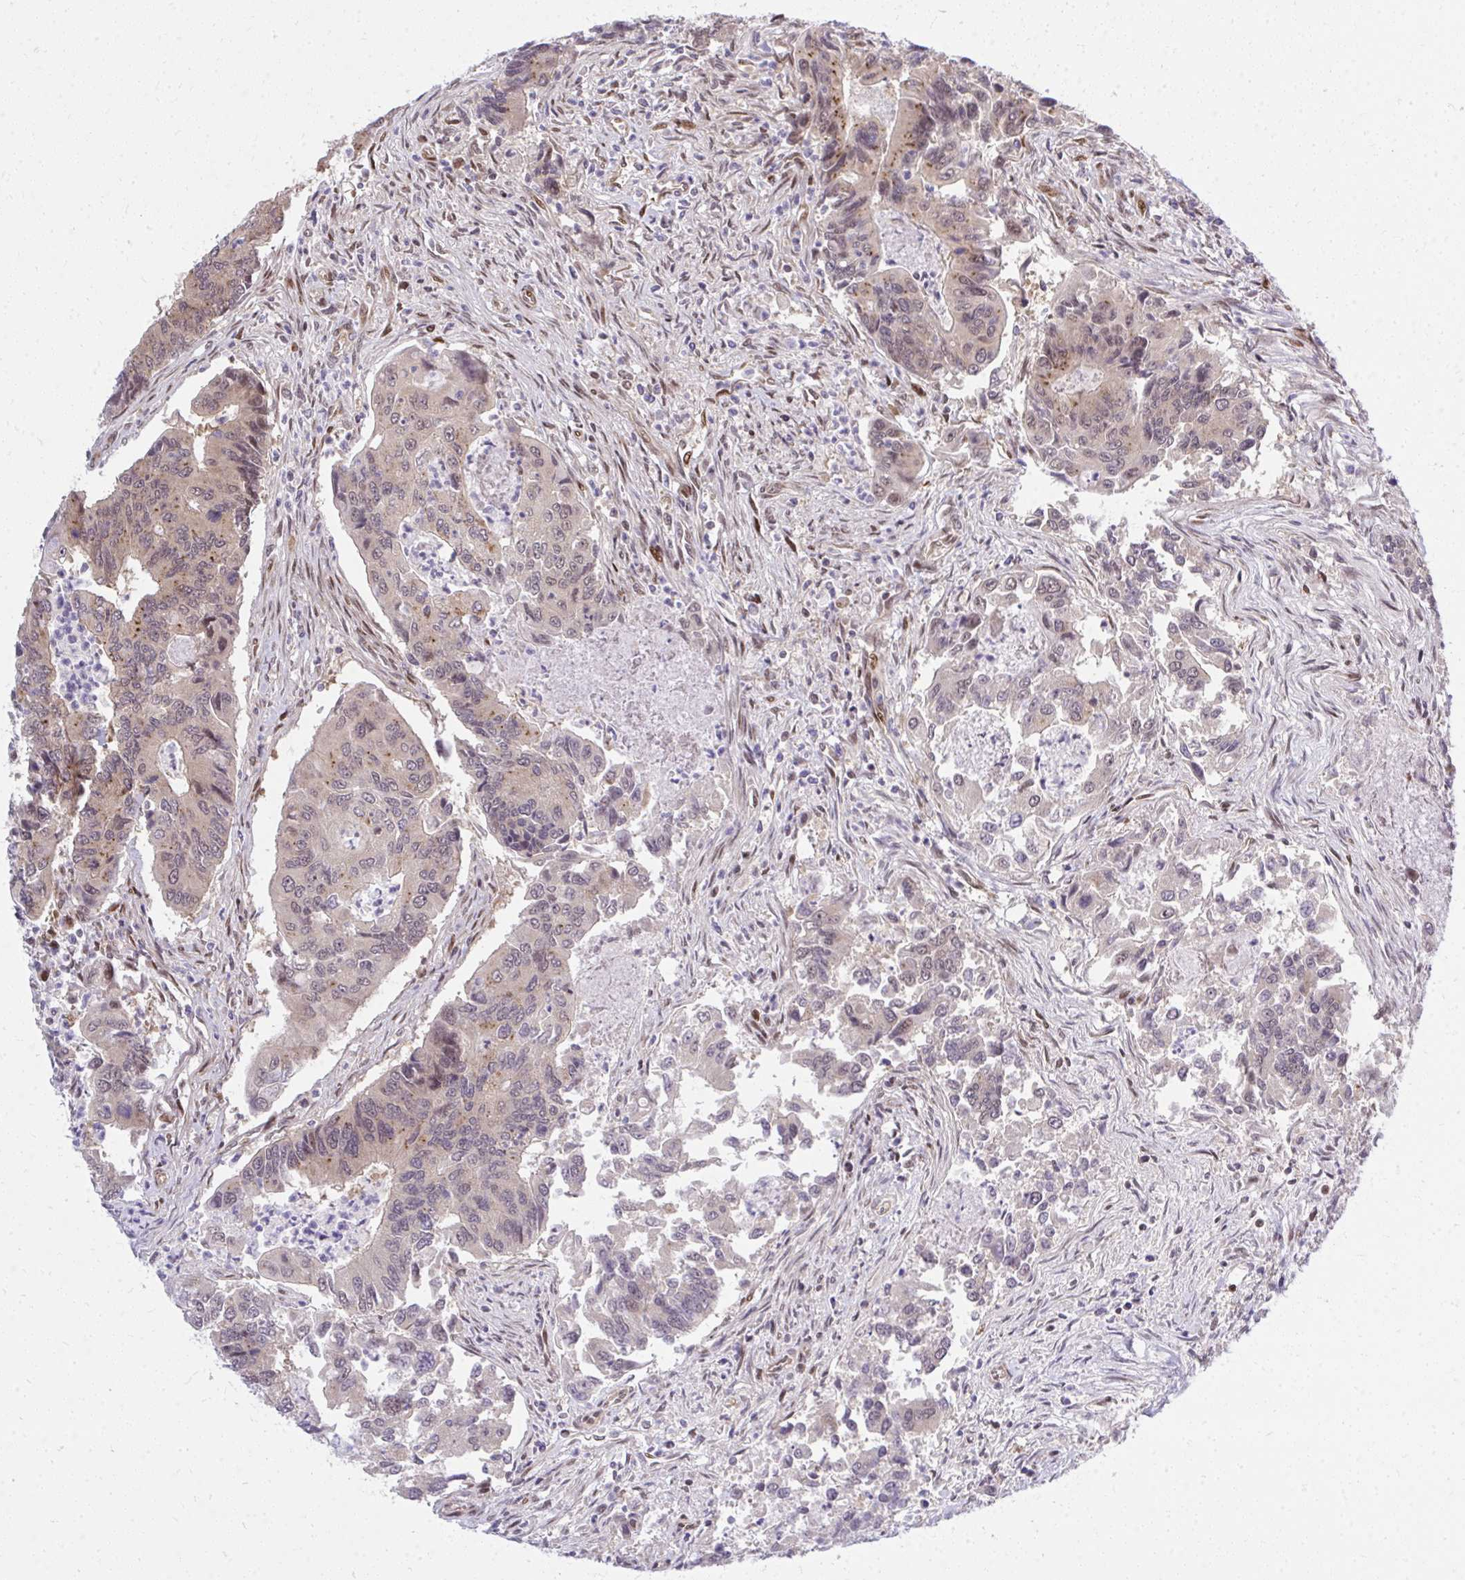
{"staining": {"intensity": "moderate", "quantity": "<25%", "location": "cytoplasmic/membranous,nuclear"}, "tissue": "colorectal cancer", "cell_type": "Tumor cells", "image_type": "cancer", "snomed": [{"axis": "morphology", "description": "Adenocarcinoma, NOS"}, {"axis": "topography", "description": "Colon"}], "caption": "Colorectal adenocarcinoma was stained to show a protein in brown. There is low levels of moderate cytoplasmic/membranous and nuclear staining in about <25% of tumor cells. (DAB IHC with brightfield microscopy, high magnification).", "gene": "PIGY", "patient": {"sex": "female", "age": 67}}